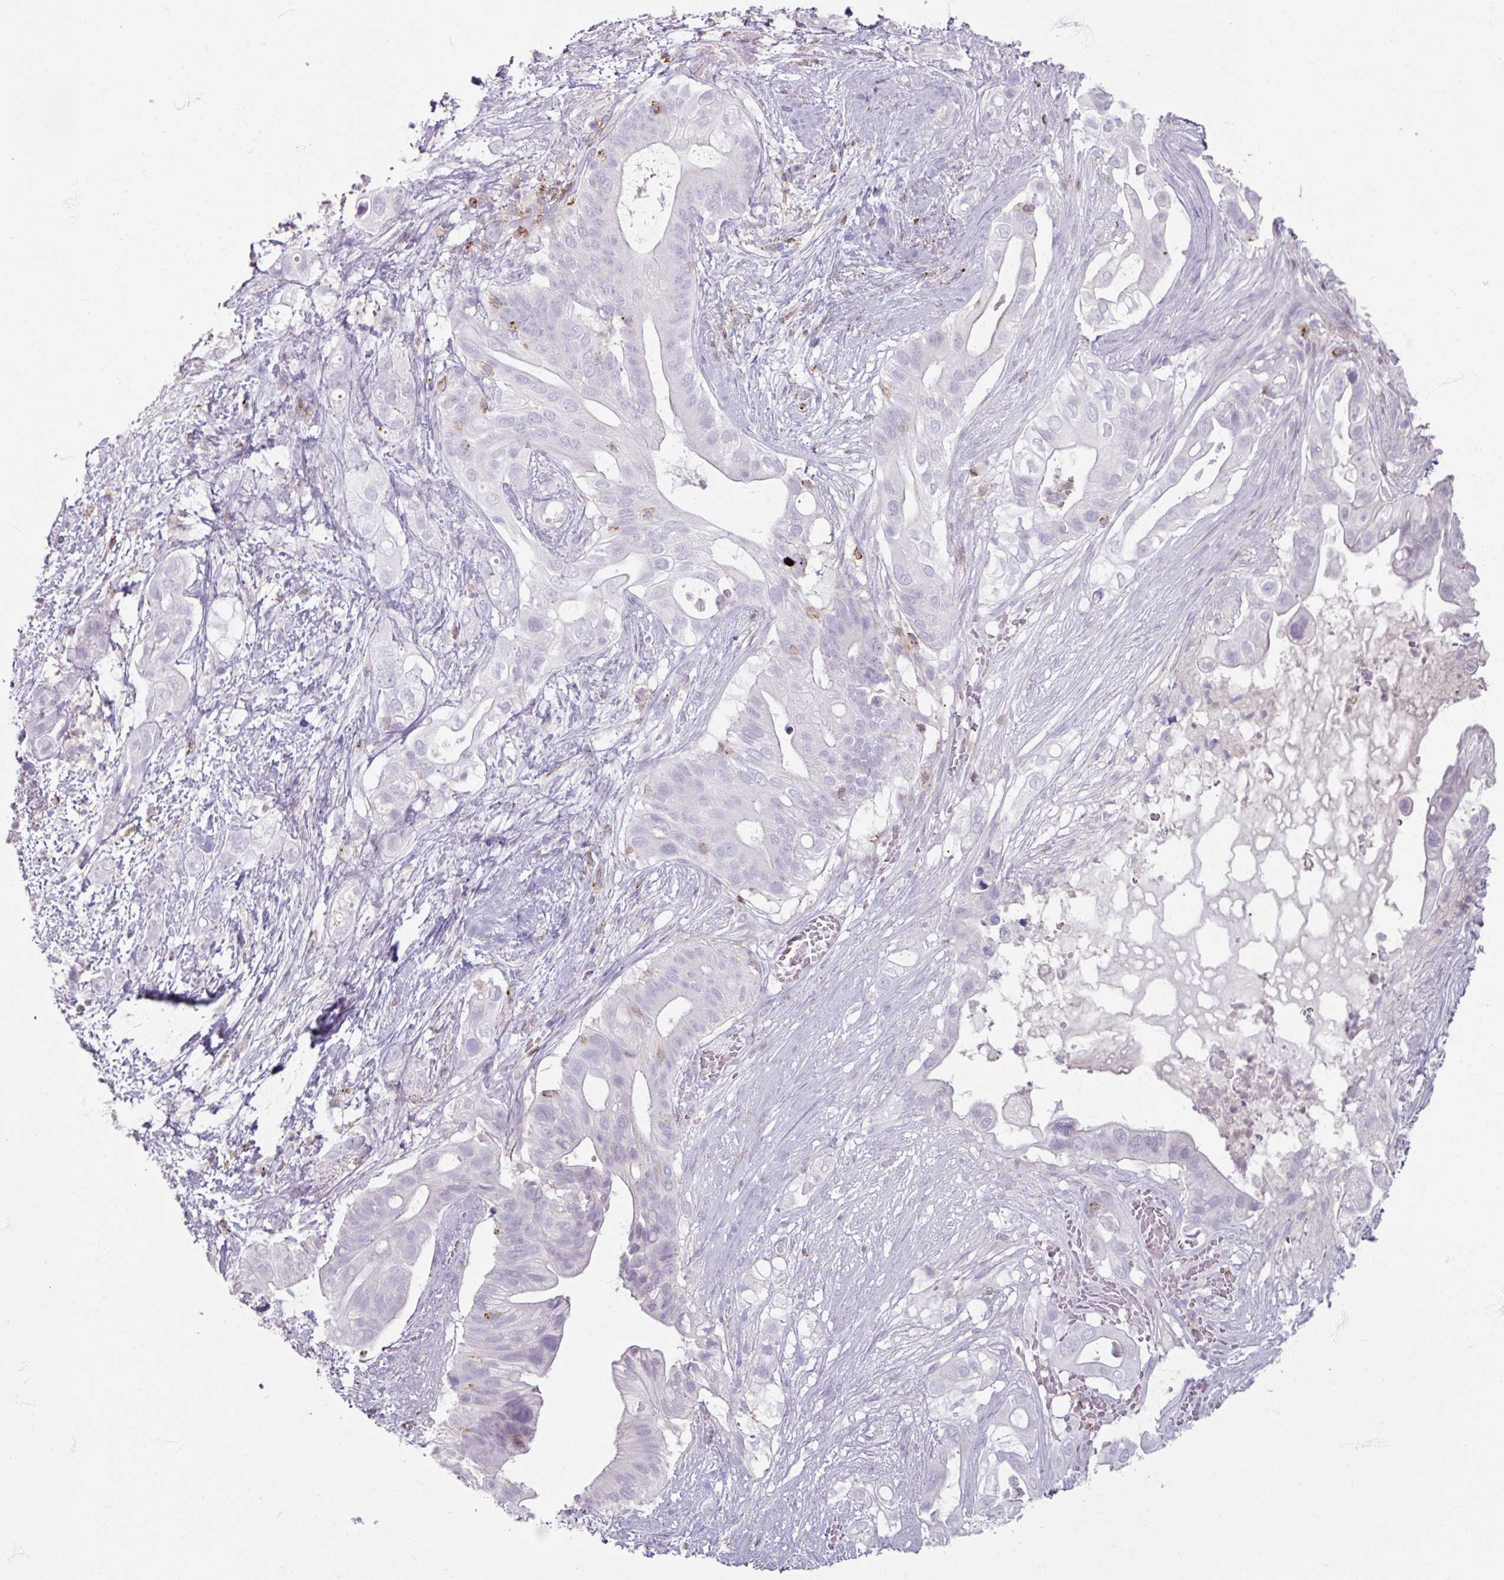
{"staining": {"intensity": "negative", "quantity": "none", "location": "none"}, "tissue": "pancreatic cancer", "cell_type": "Tumor cells", "image_type": "cancer", "snomed": [{"axis": "morphology", "description": "Adenocarcinoma, NOS"}, {"axis": "topography", "description": "Pancreas"}], "caption": "High power microscopy histopathology image of an IHC image of adenocarcinoma (pancreatic), revealing no significant staining in tumor cells. (DAB (3,3'-diaminobenzidine) immunohistochemistry (IHC) with hematoxylin counter stain).", "gene": "PTPRC", "patient": {"sex": "female", "age": 72}}